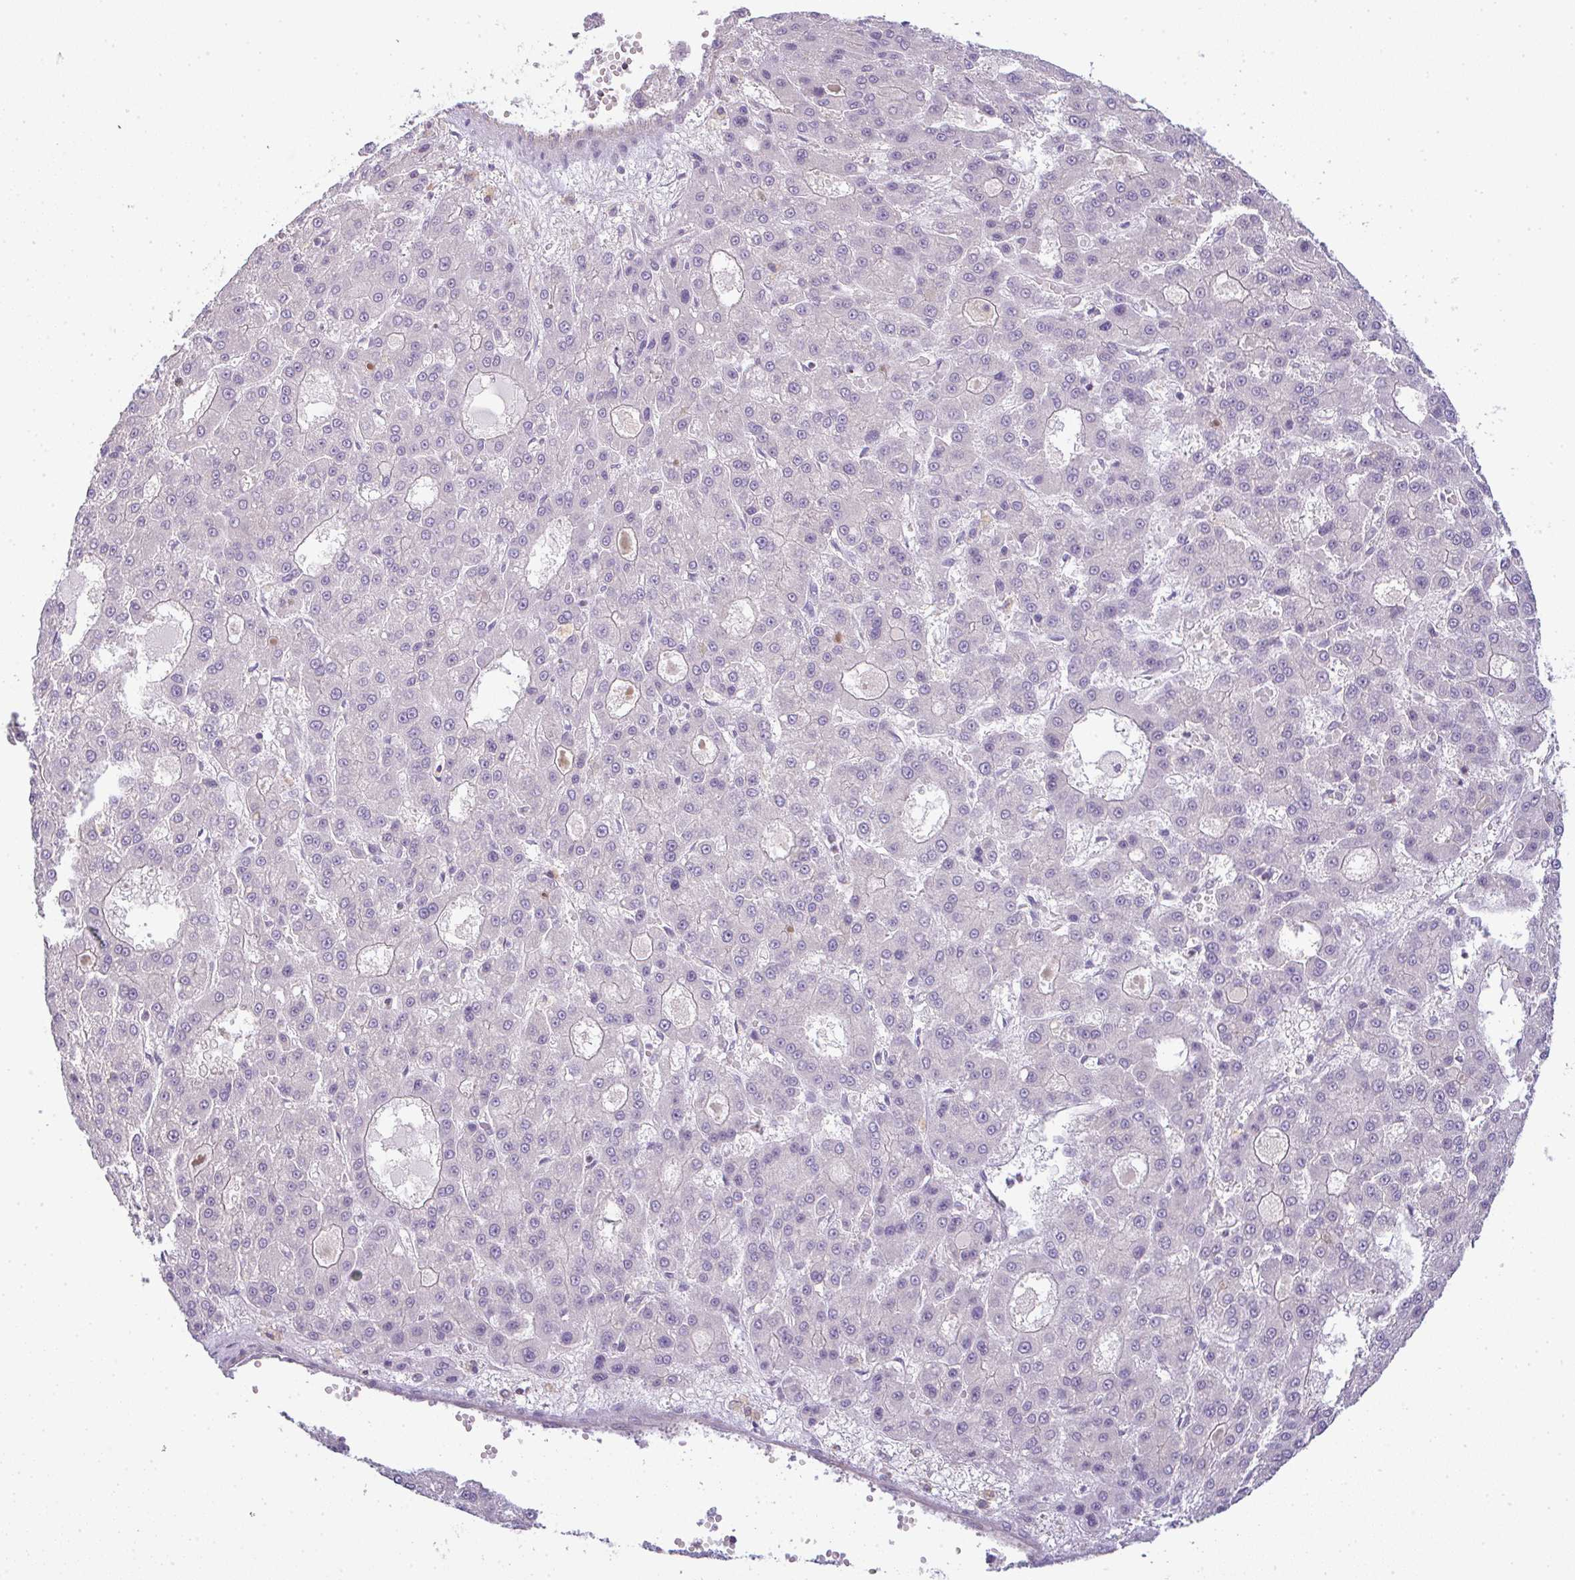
{"staining": {"intensity": "negative", "quantity": "none", "location": "none"}, "tissue": "liver cancer", "cell_type": "Tumor cells", "image_type": "cancer", "snomed": [{"axis": "morphology", "description": "Carcinoma, Hepatocellular, NOS"}, {"axis": "topography", "description": "Liver"}], "caption": "High magnification brightfield microscopy of hepatocellular carcinoma (liver) stained with DAB (3,3'-diaminobenzidine) (brown) and counterstained with hematoxylin (blue): tumor cells show no significant expression. (Immunohistochemistry (ihc), brightfield microscopy, high magnification).", "gene": "CSE1L", "patient": {"sex": "male", "age": 70}}